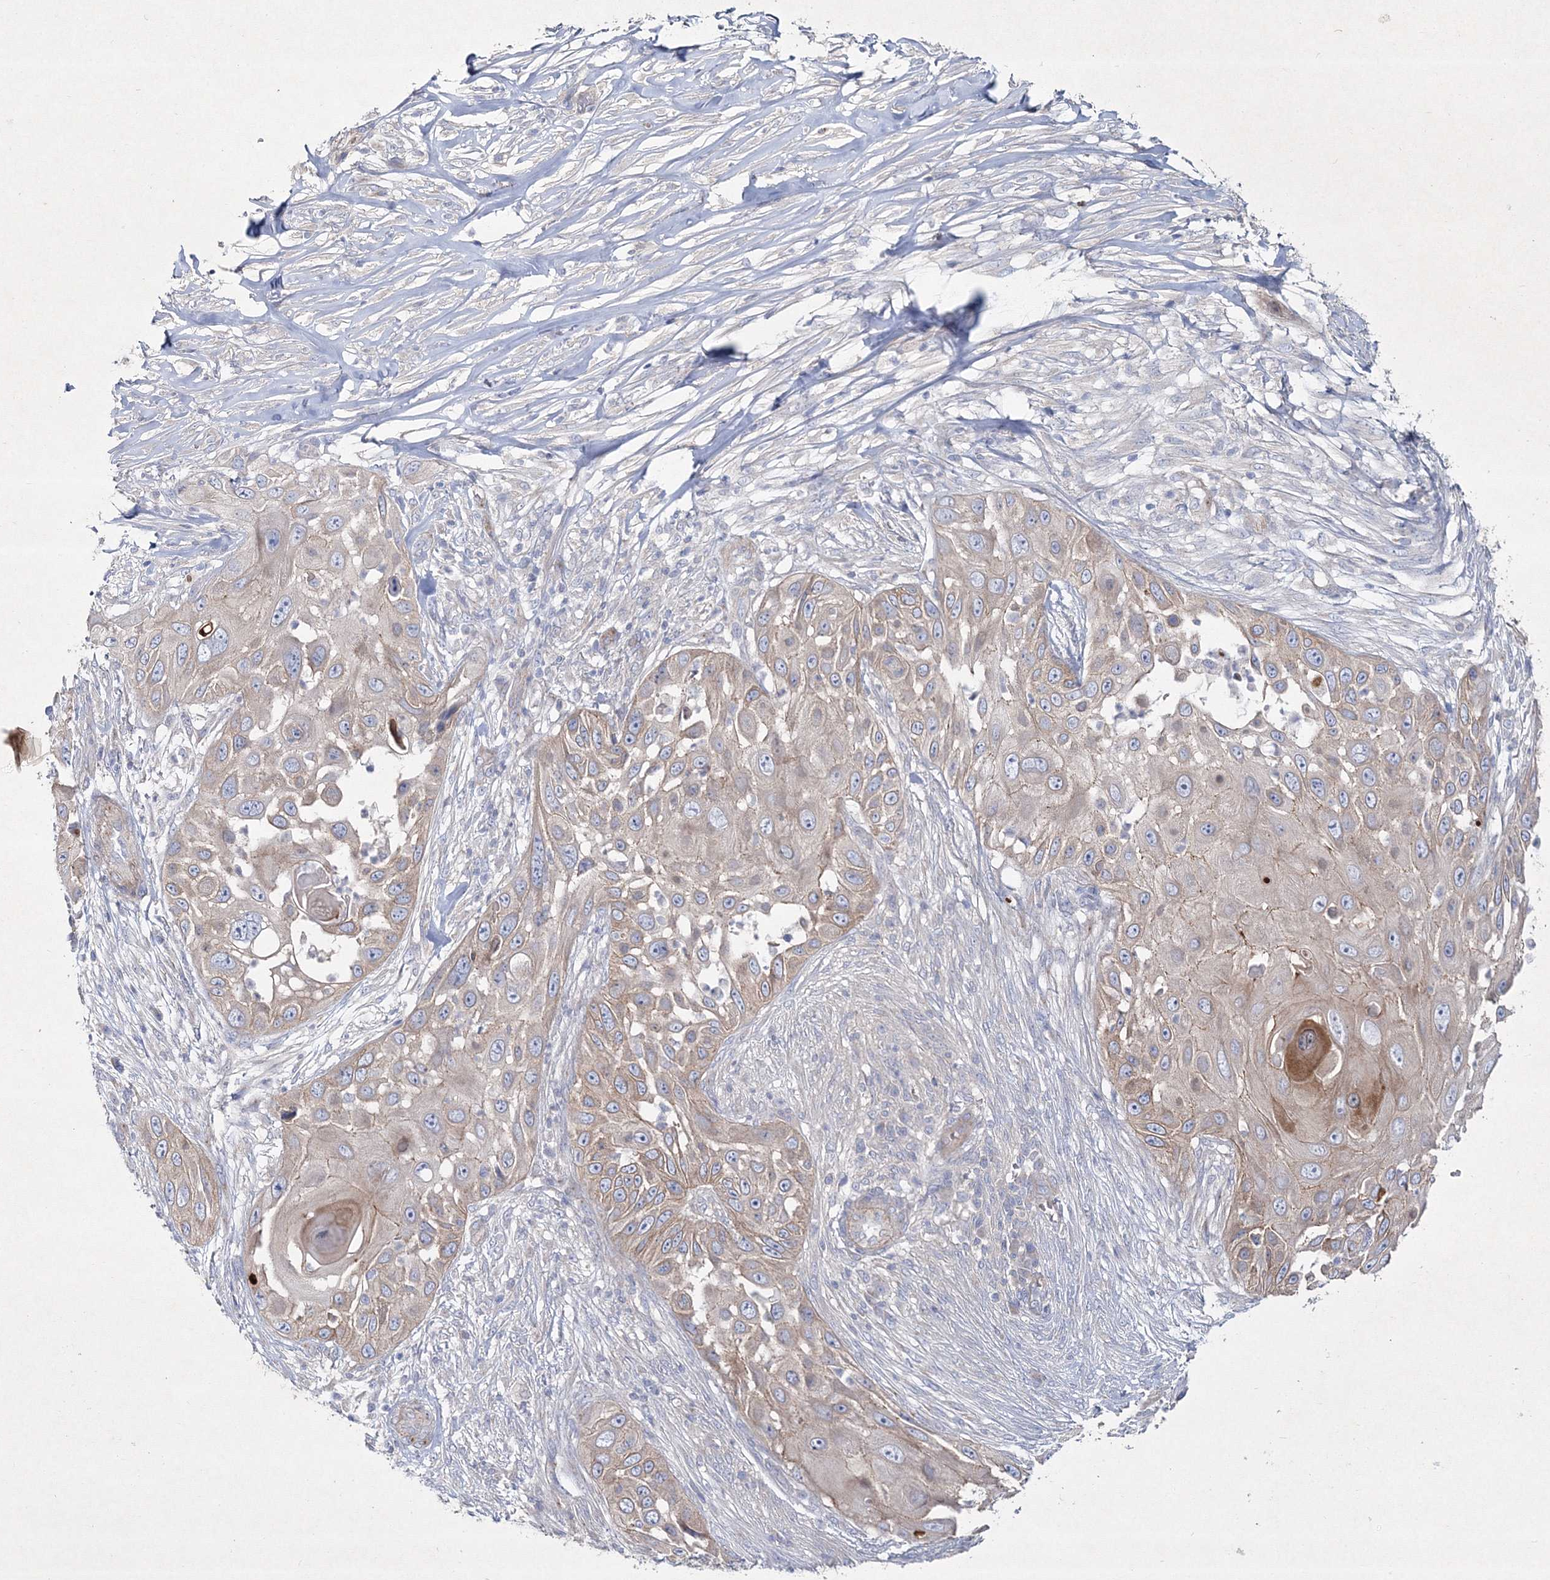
{"staining": {"intensity": "weak", "quantity": ">75%", "location": "cytoplasmic/membranous"}, "tissue": "skin cancer", "cell_type": "Tumor cells", "image_type": "cancer", "snomed": [{"axis": "morphology", "description": "Squamous cell carcinoma, NOS"}, {"axis": "topography", "description": "Skin"}], "caption": "This image exhibits immunohistochemistry (IHC) staining of human skin cancer (squamous cell carcinoma), with low weak cytoplasmic/membranous expression in about >75% of tumor cells.", "gene": "NAA40", "patient": {"sex": "female", "age": 44}}